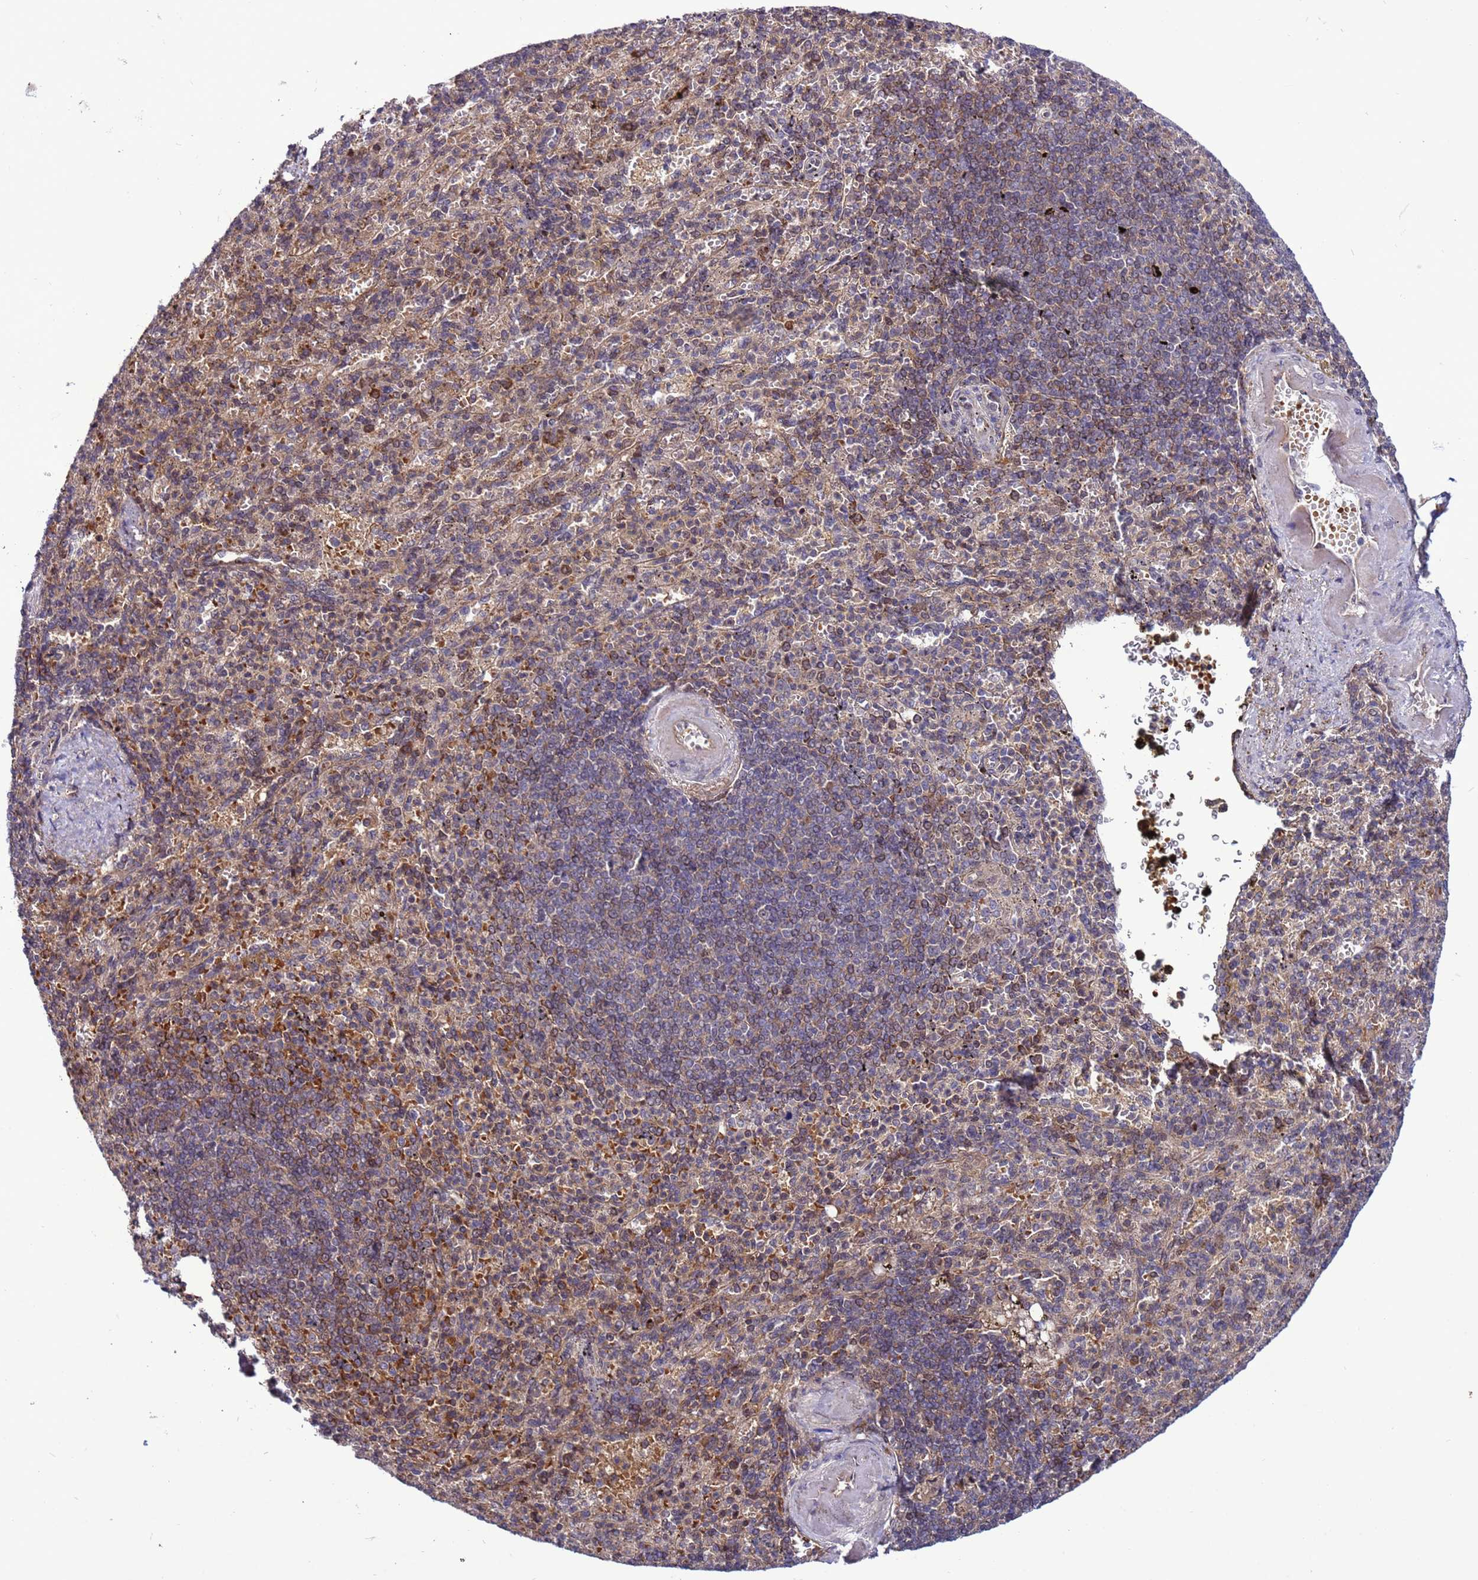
{"staining": {"intensity": "strong", "quantity": "25%-75%", "location": "cytoplasmic/membranous"}, "tissue": "spleen", "cell_type": "Cells in red pulp", "image_type": "normal", "snomed": [{"axis": "morphology", "description": "Normal tissue, NOS"}, {"axis": "topography", "description": "Spleen"}], "caption": "Strong cytoplasmic/membranous protein expression is appreciated in approximately 25%-75% of cells in red pulp in spleen.", "gene": "GEN1", "patient": {"sex": "female", "age": 74}}